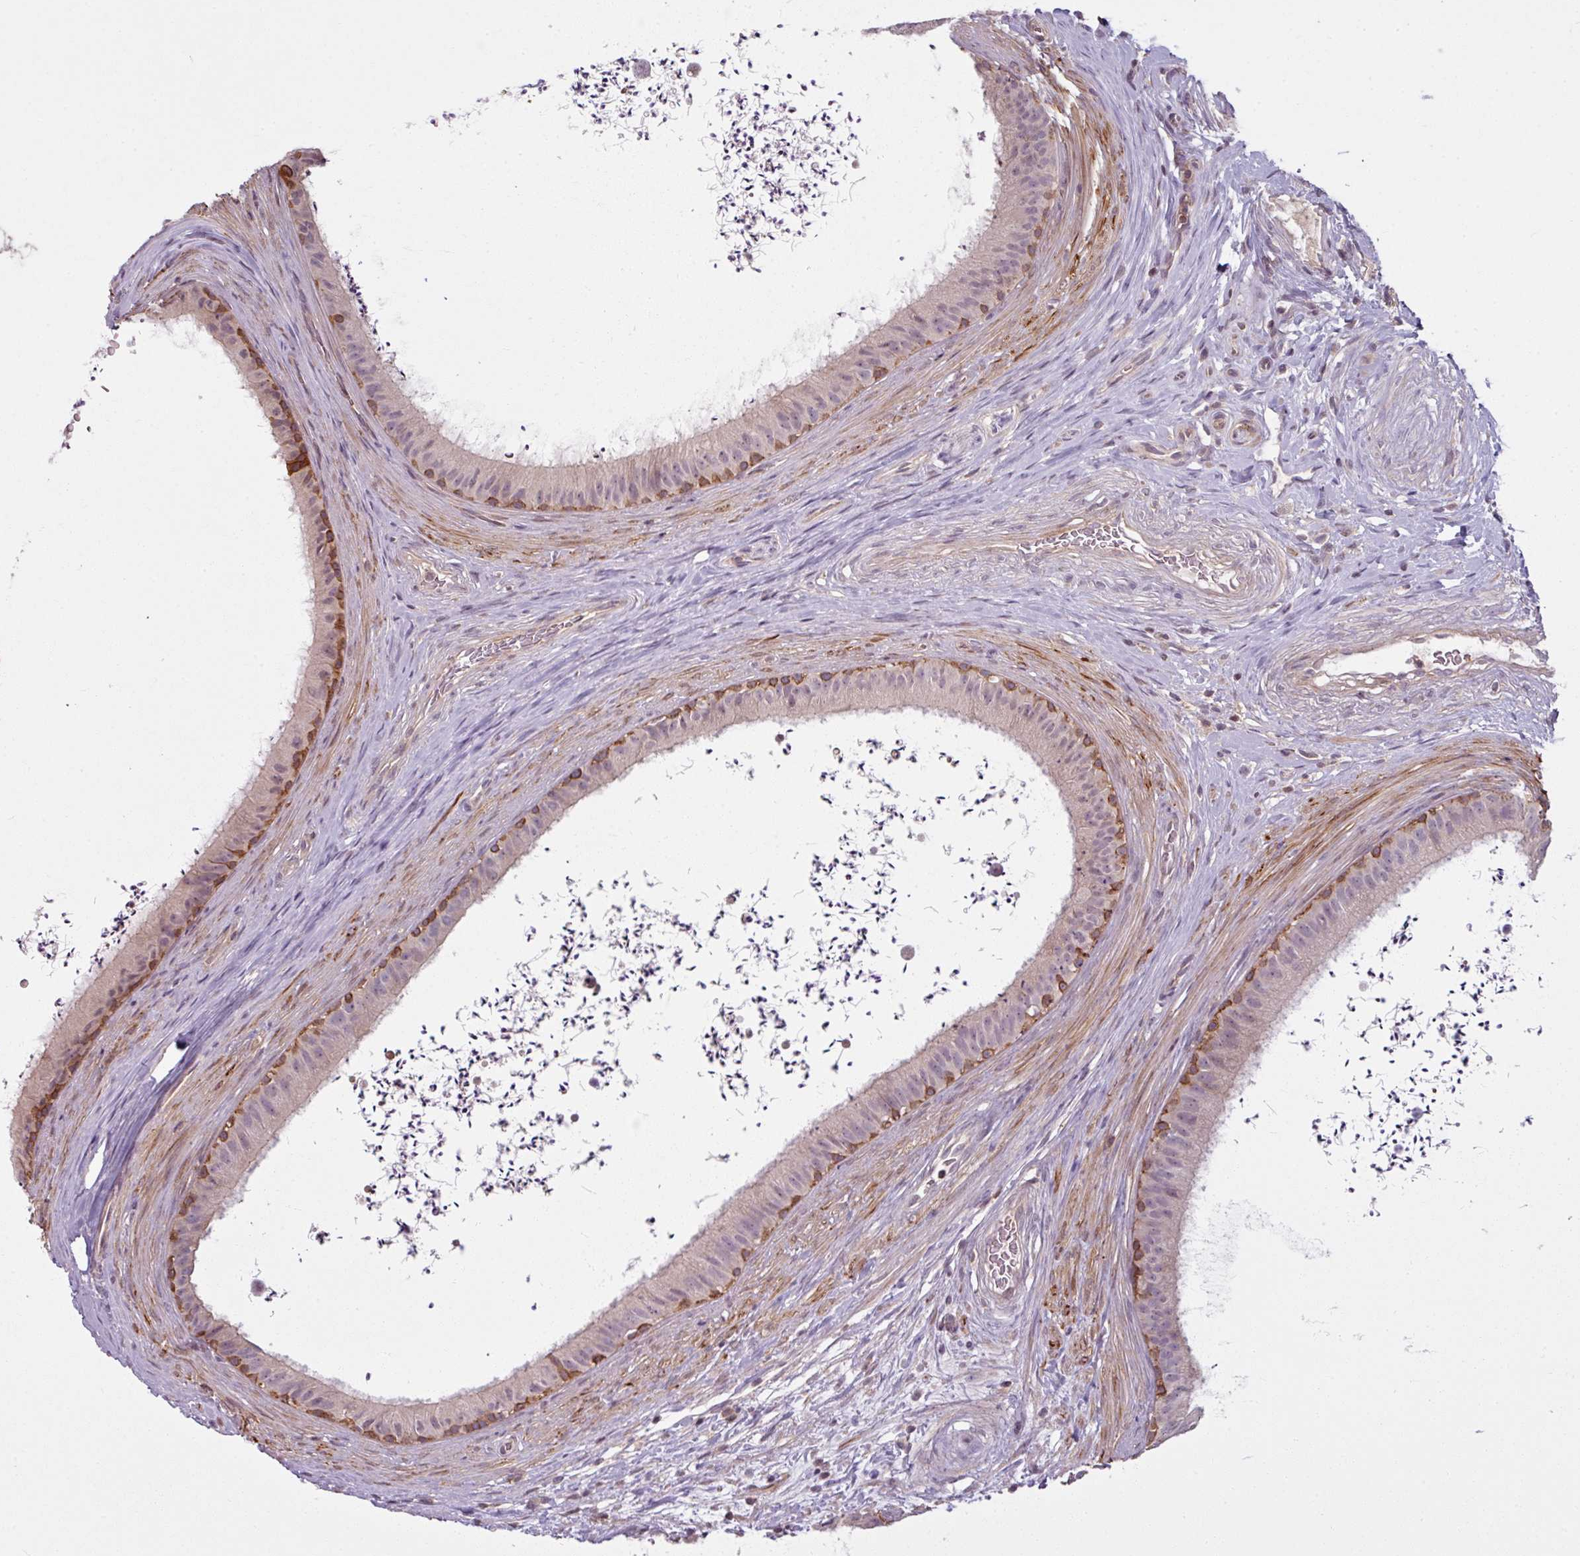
{"staining": {"intensity": "moderate", "quantity": "<25%", "location": "cytoplasmic/membranous"}, "tissue": "epididymis", "cell_type": "Glandular cells", "image_type": "normal", "snomed": [{"axis": "morphology", "description": "Normal tissue, NOS"}, {"axis": "topography", "description": "Testis"}, {"axis": "topography", "description": "Epididymis"}], "caption": "Brown immunohistochemical staining in normal human epididymis exhibits moderate cytoplasmic/membranous positivity in approximately <25% of glandular cells.", "gene": "TUSC3", "patient": {"sex": "male", "age": 41}}